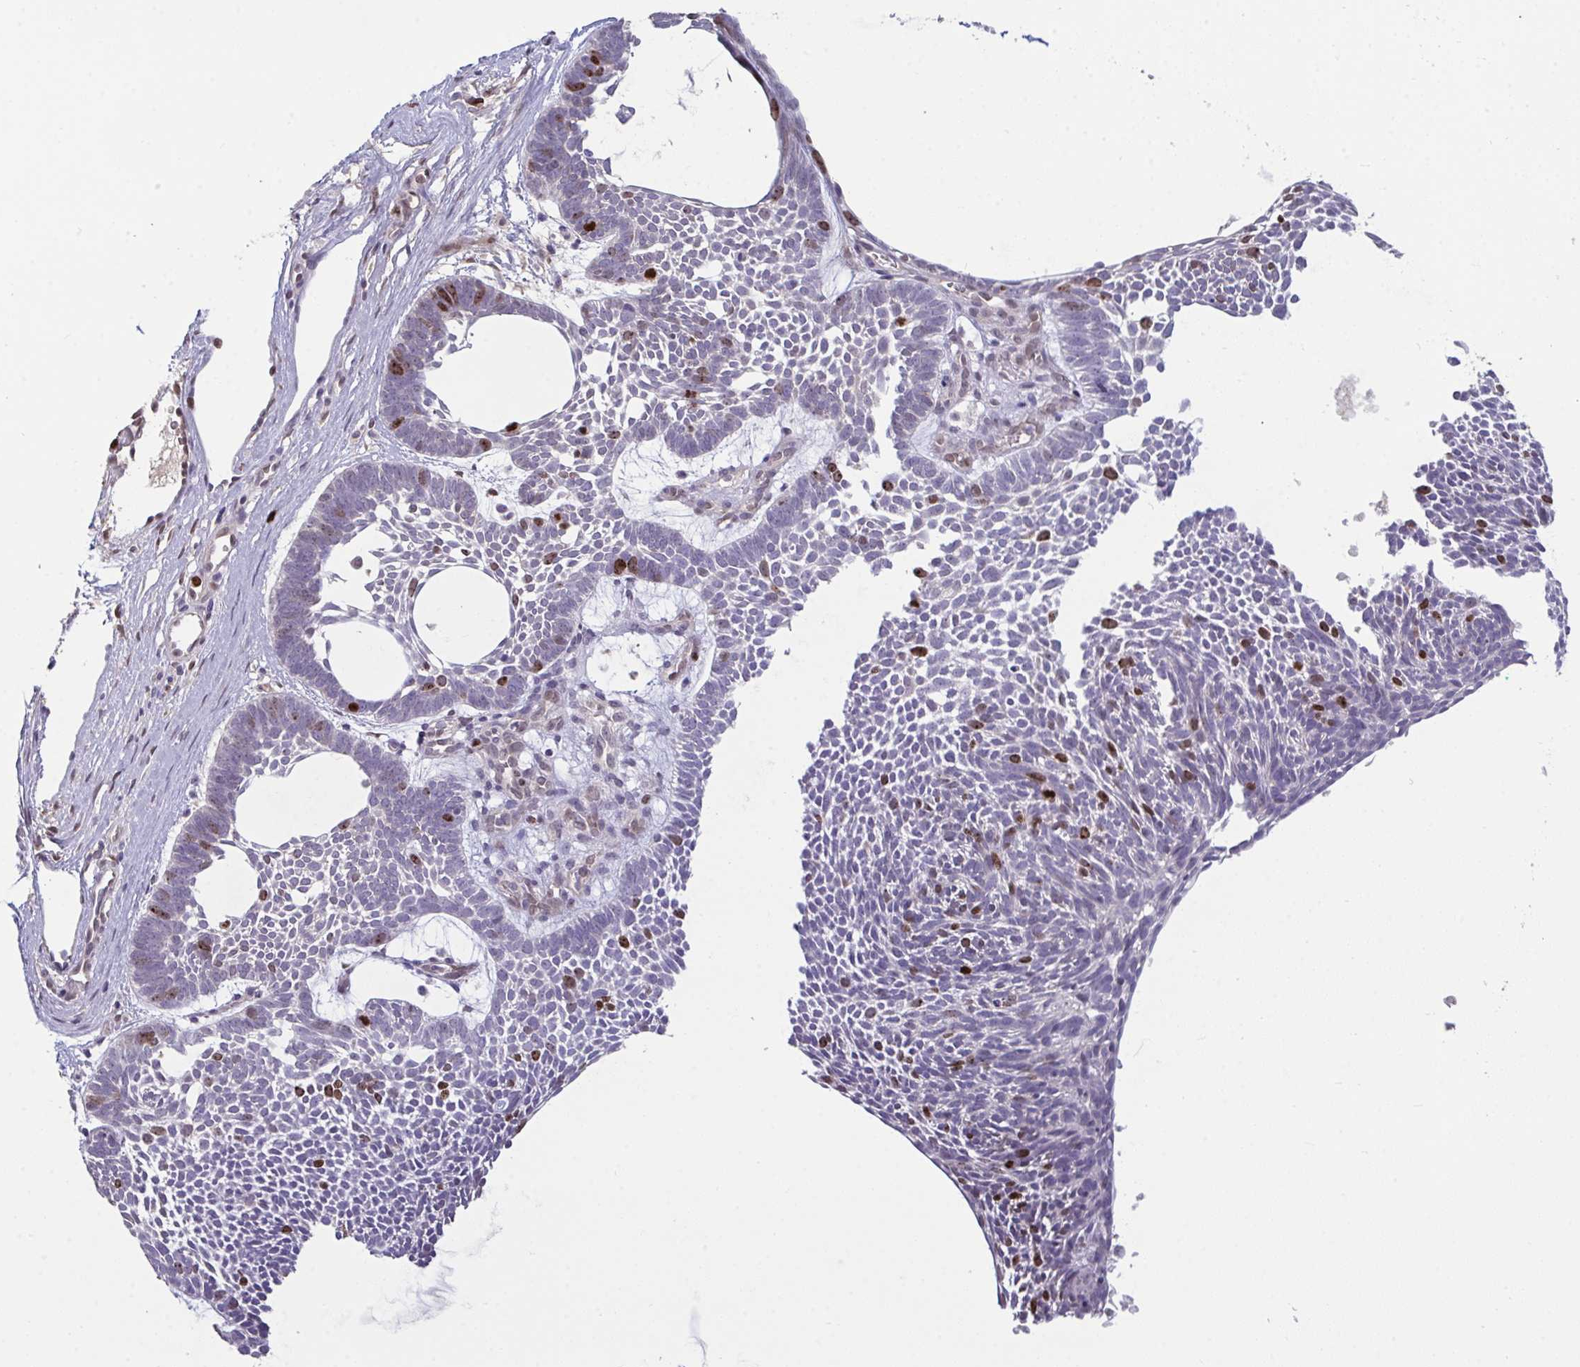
{"staining": {"intensity": "moderate", "quantity": "<25%", "location": "nuclear"}, "tissue": "skin cancer", "cell_type": "Tumor cells", "image_type": "cancer", "snomed": [{"axis": "morphology", "description": "Basal cell carcinoma"}, {"axis": "topography", "description": "Skin"}, {"axis": "topography", "description": "Skin of face"}], "caption": "Immunohistochemical staining of human skin basal cell carcinoma exhibits low levels of moderate nuclear expression in about <25% of tumor cells.", "gene": "SETD7", "patient": {"sex": "male", "age": 83}}